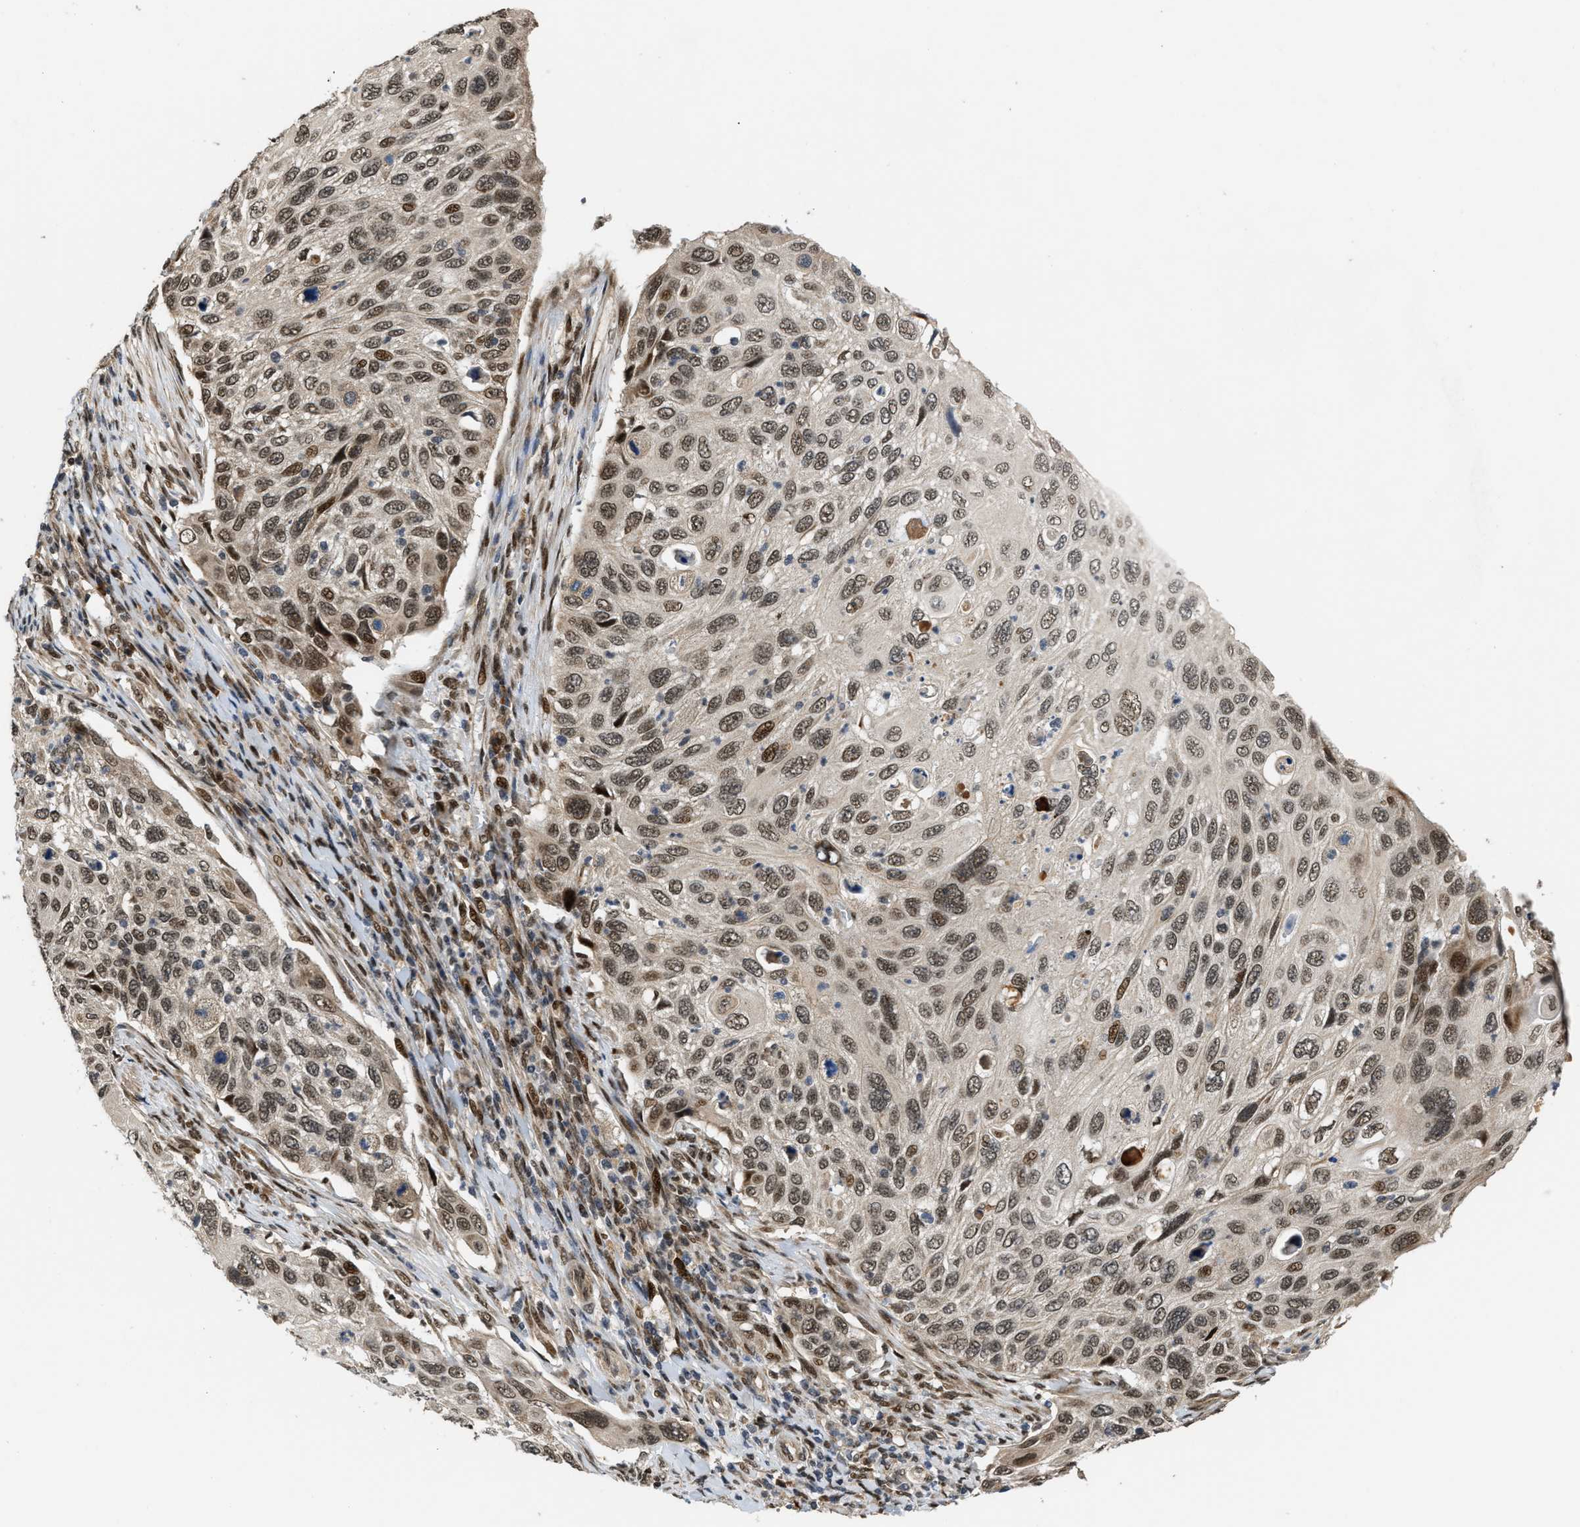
{"staining": {"intensity": "moderate", "quantity": ">75%", "location": "nuclear"}, "tissue": "cervical cancer", "cell_type": "Tumor cells", "image_type": "cancer", "snomed": [{"axis": "morphology", "description": "Squamous cell carcinoma, NOS"}, {"axis": "topography", "description": "Cervix"}], "caption": "Cervical squamous cell carcinoma stained with a protein marker shows moderate staining in tumor cells.", "gene": "SERTAD2", "patient": {"sex": "female", "age": 70}}